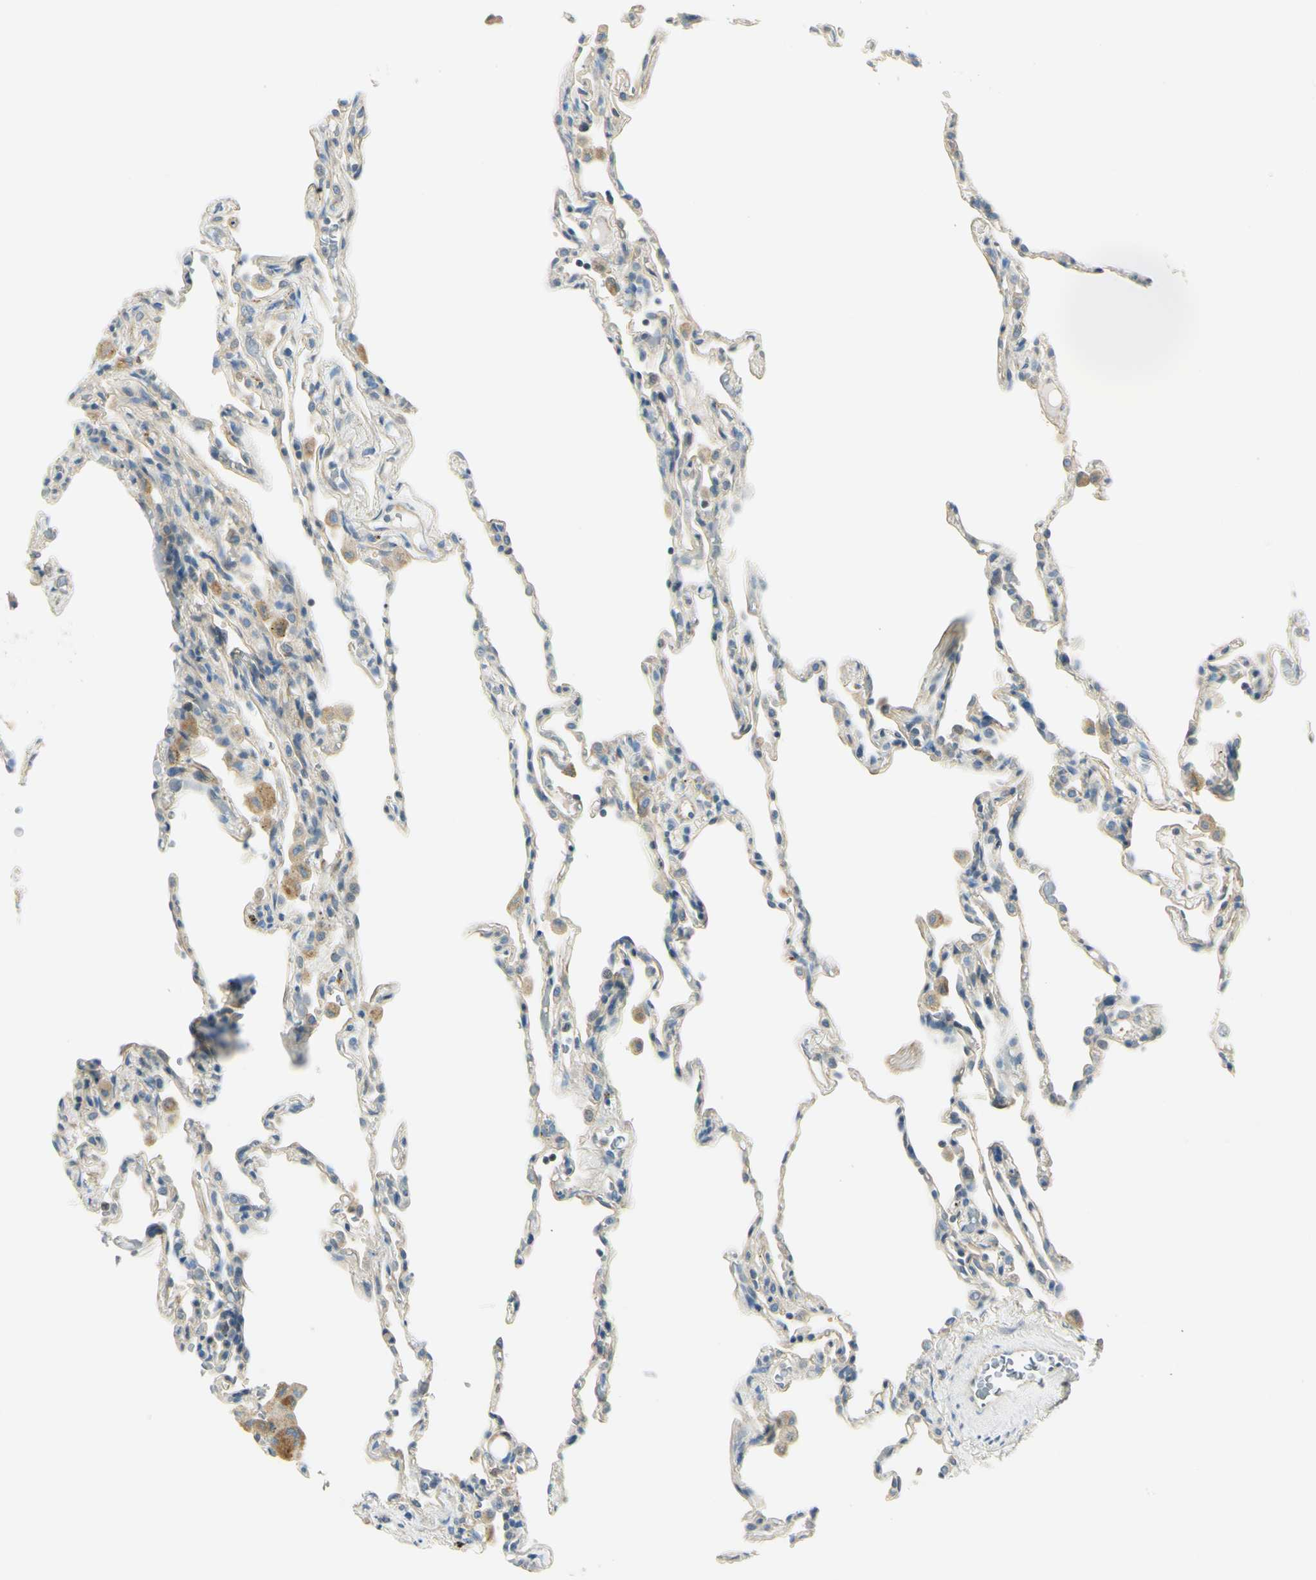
{"staining": {"intensity": "negative", "quantity": "none", "location": "none"}, "tissue": "lung", "cell_type": "Alveolar cells", "image_type": "normal", "snomed": [{"axis": "morphology", "description": "Normal tissue, NOS"}, {"axis": "topography", "description": "Lung"}], "caption": "There is no significant positivity in alveolar cells of lung. Nuclei are stained in blue.", "gene": "LAMA3", "patient": {"sex": "male", "age": 59}}